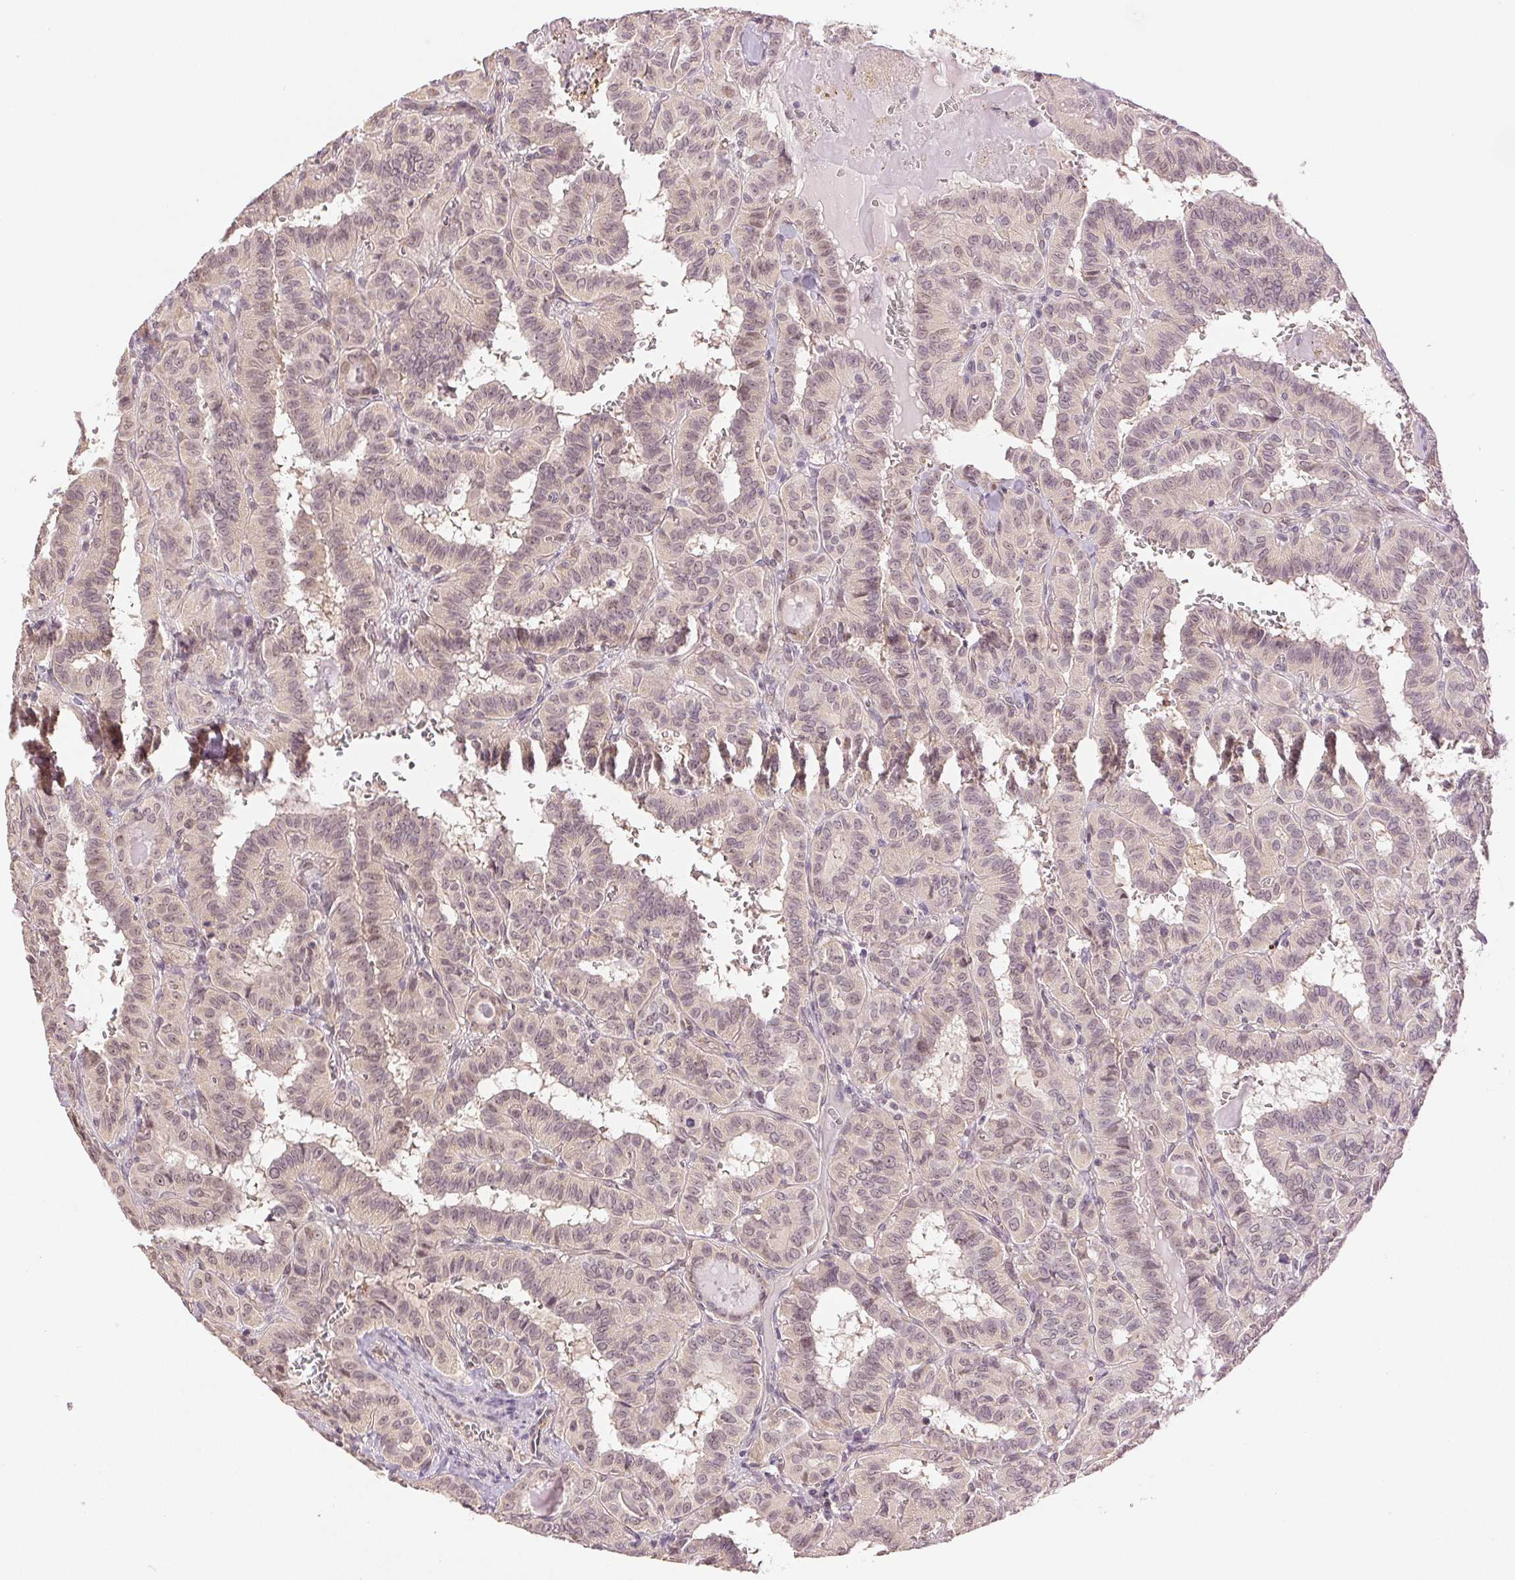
{"staining": {"intensity": "weak", "quantity": "<25%", "location": "nuclear"}, "tissue": "thyroid cancer", "cell_type": "Tumor cells", "image_type": "cancer", "snomed": [{"axis": "morphology", "description": "Papillary adenocarcinoma, NOS"}, {"axis": "topography", "description": "Thyroid gland"}], "caption": "Immunohistochemical staining of human papillary adenocarcinoma (thyroid) exhibits no significant expression in tumor cells.", "gene": "PLCB1", "patient": {"sex": "female", "age": 21}}